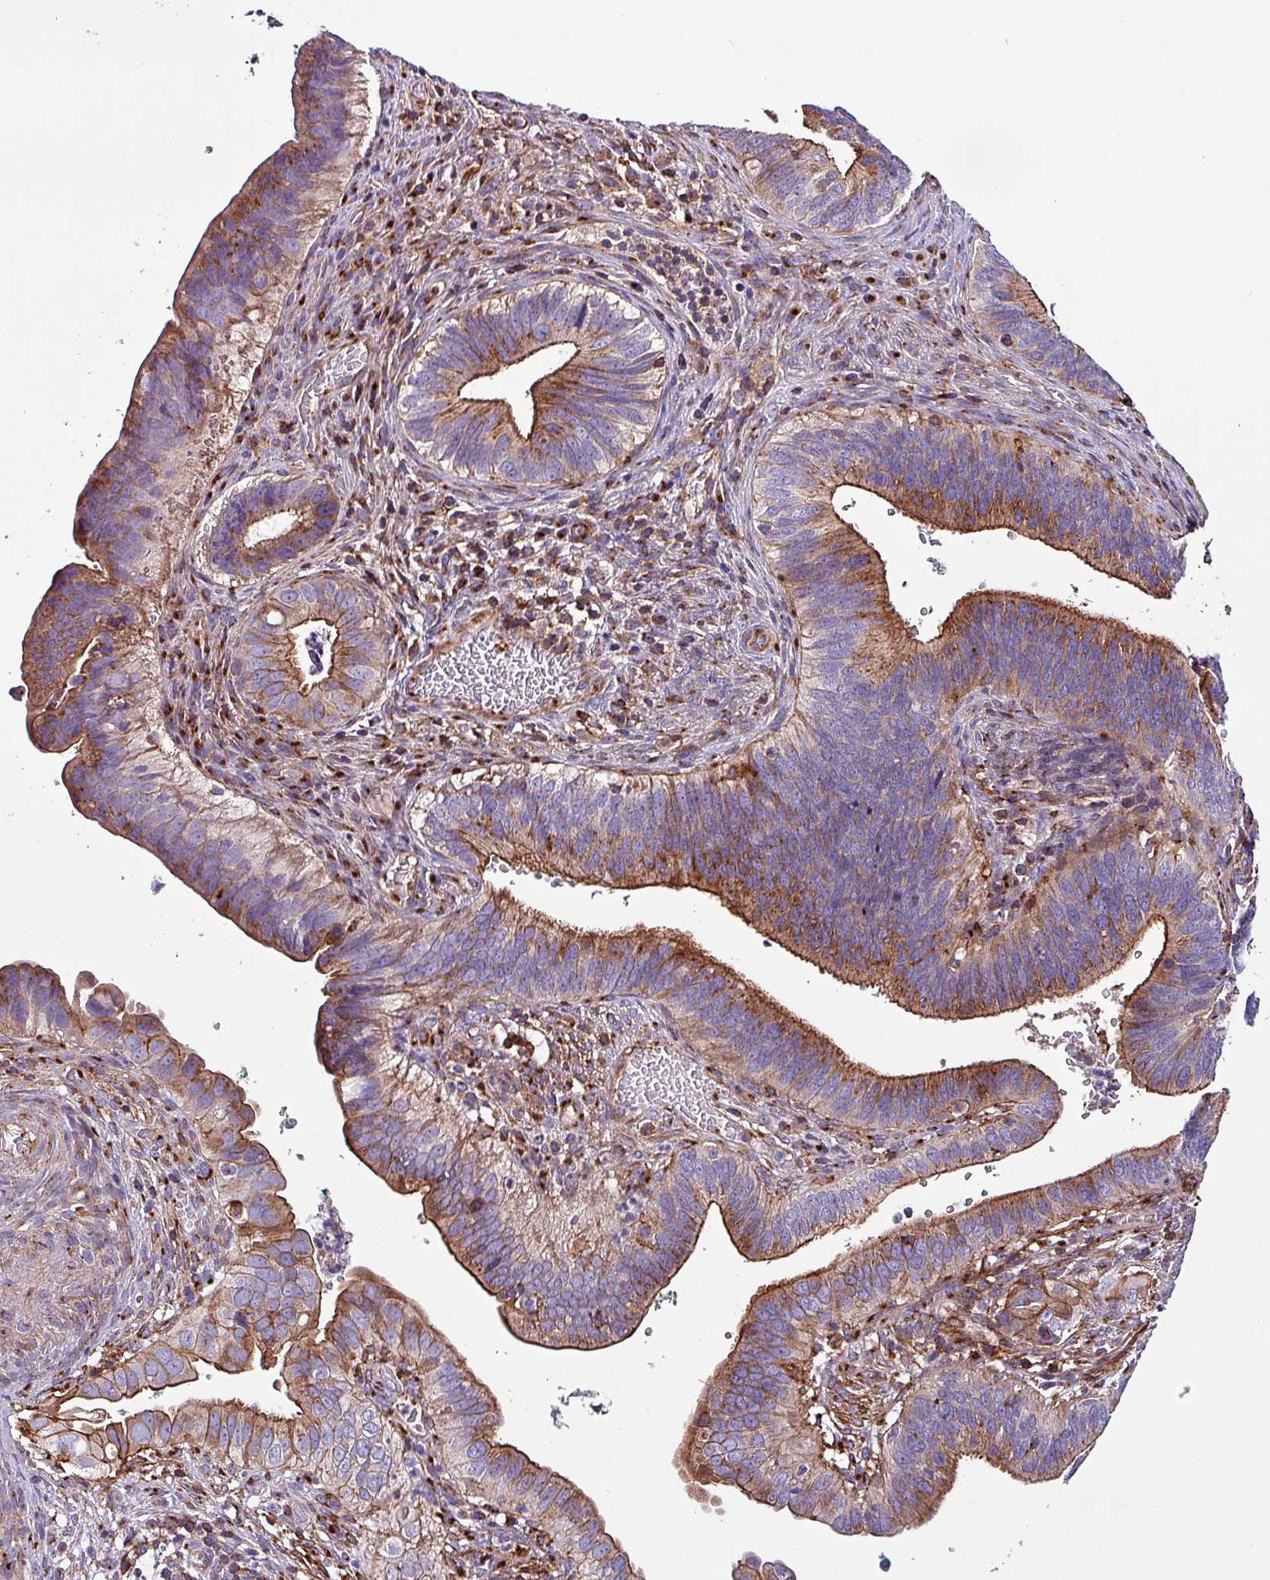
{"staining": {"intensity": "moderate", "quantity": ">75%", "location": "cytoplasmic/membranous"}, "tissue": "cervical cancer", "cell_type": "Tumor cells", "image_type": "cancer", "snomed": [{"axis": "morphology", "description": "Adenocarcinoma, NOS"}, {"axis": "topography", "description": "Cervix"}], "caption": "Immunohistochemistry (IHC) of cervical cancer (adenocarcinoma) reveals medium levels of moderate cytoplasmic/membranous positivity in about >75% of tumor cells. Nuclei are stained in blue.", "gene": "VAMP4", "patient": {"sex": "female", "age": 42}}